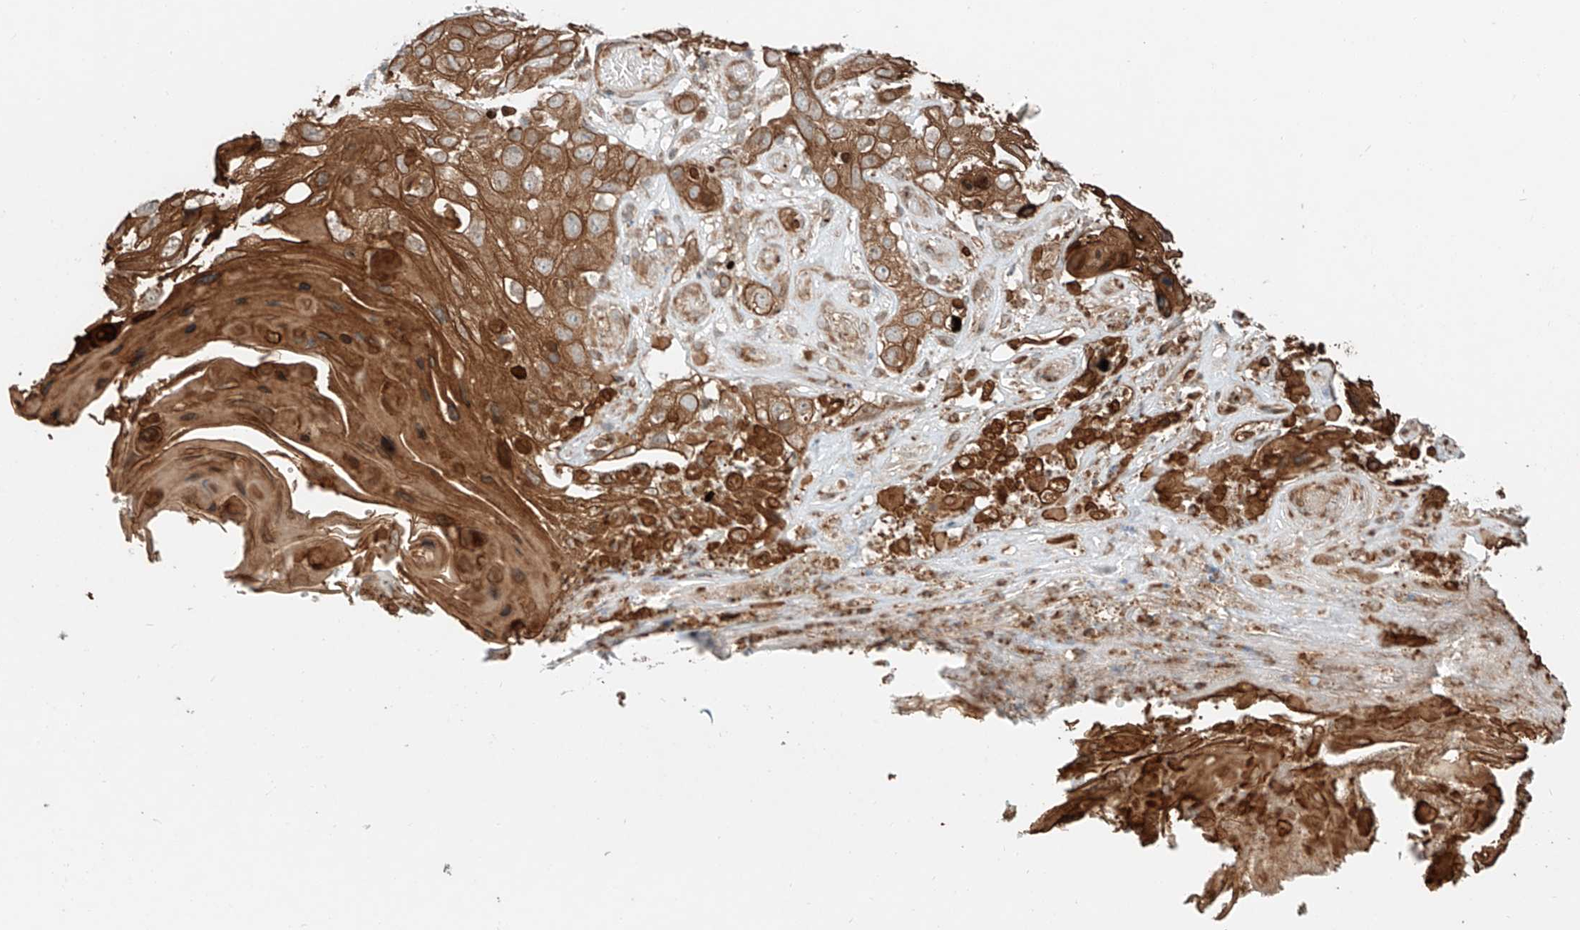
{"staining": {"intensity": "strong", "quantity": ">75%", "location": "cytoplasmic/membranous"}, "tissue": "skin cancer", "cell_type": "Tumor cells", "image_type": "cancer", "snomed": [{"axis": "morphology", "description": "Squamous cell carcinoma, NOS"}, {"axis": "topography", "description": "Skin"}], "caption": "Skin squamous cell carcinoma stained with a brown dye displays strong cytoplasmic/membranous positive staining in approximately >75% of tumor cells.", "gene": "CEP162", "patient": {"sex": "male", "age": 55}}